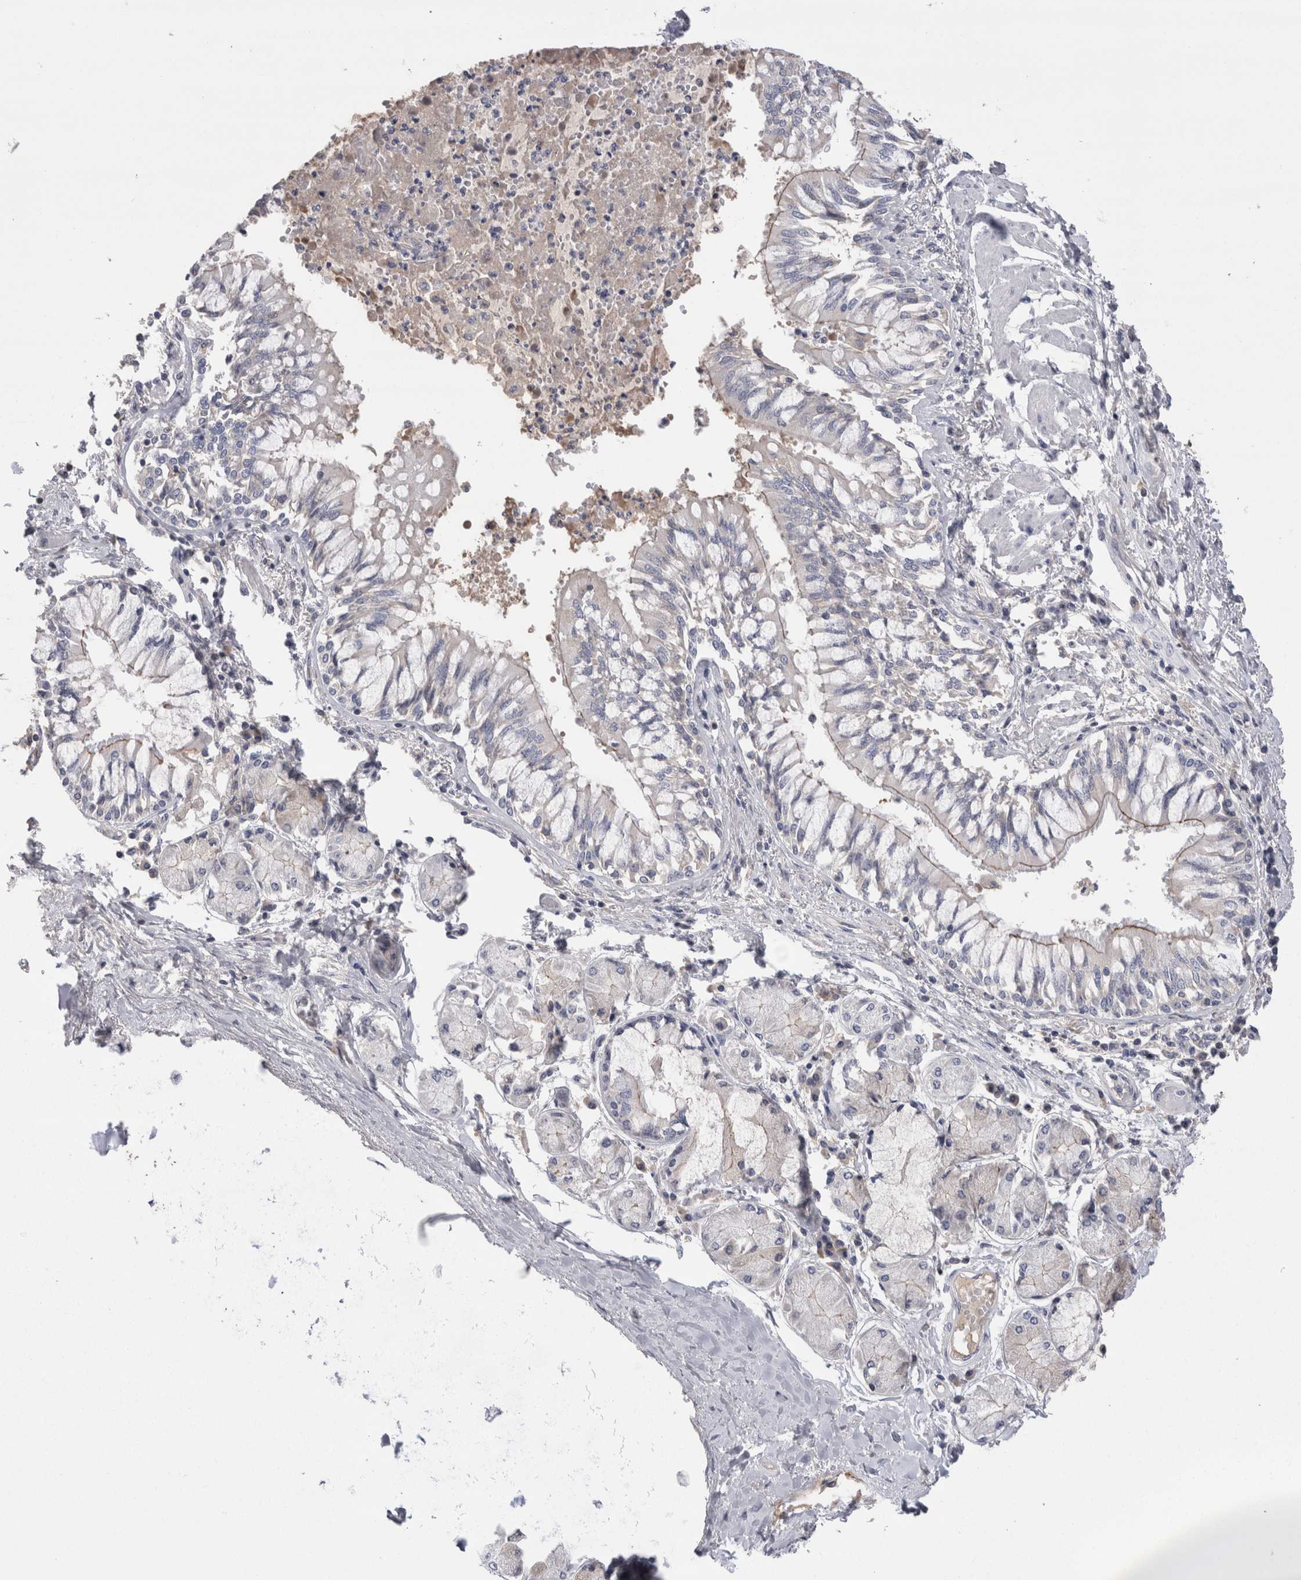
{"staining": {"intensity": "weak", "quantity": "25%-75%", "location": "cytoplasmic/membranous"}, "tissue": "bronchus", "cell_type": "Respiratory epithelial cells", "image_type": "normal", "snomed": [{"axis": "morphology", "description": "Normal tissue, NOS"}, {"axis": "topography", "description": "Cartilage tissue"}, {"axis": "topography", "description": "Bronchus"}, {"axis": "topography", "description": "Lung"}], "caption": "Bronchus stained with IHC reveals weak cytoplasmic/membranous expression in about 25%-75% of respiratory epithelial cells. The staining was performed using DAB (3,3'-diaminobenzidine) to visualize the protein expression in brown, while the nuclei were stained in blue with hematoxylin (Magnification: 20x).", "gene": "REG1A", "patient": {"sex": "female", "age": 49}}